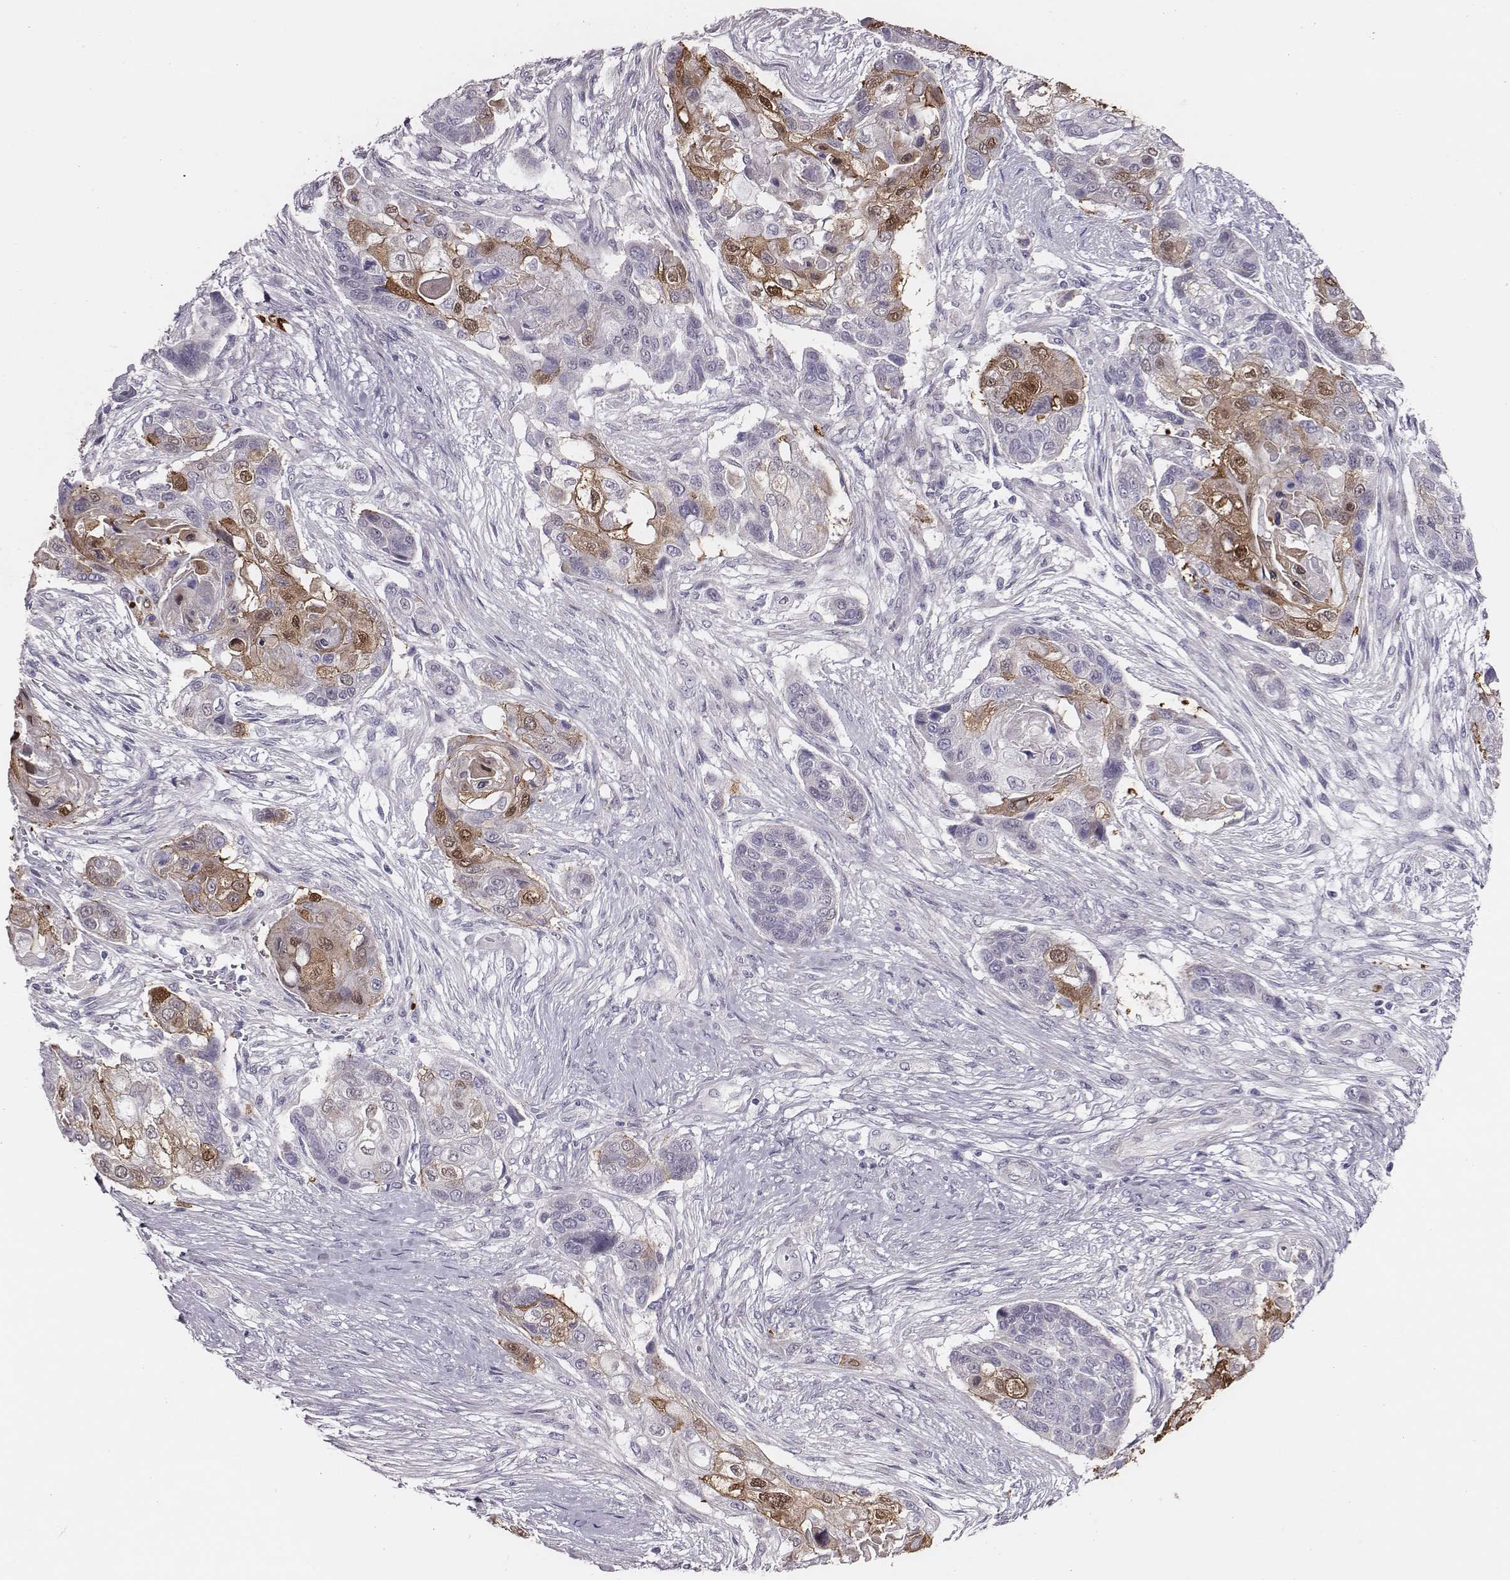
{"staining": {"intensity": "moderate", "quantity": "25%-75%", "location": "cytoplasmic/membranous,nuclear"}, "tissue": "lung cancer", "cell_type": "Tumor cells", "image_type": "cancer", "snomed": [{"axis": "morphology", "description": "Squamous cell carcinoma, NOS"}, {"axis": "topography", "description": "Lung"}], "caption": "IHC image of neoplastic tissue: squamous cell carcinoma (lung) stained using immunohistochemistry displays medium levels of moderate protein expression localized specifically in the cytoplasmic/membranous and nuclear of tumor cells, appearing as a cytoplasmic/membranous and nuclear brown color.", "gene": "SCML2", "patient": {"sex": "male", "age": 69}}